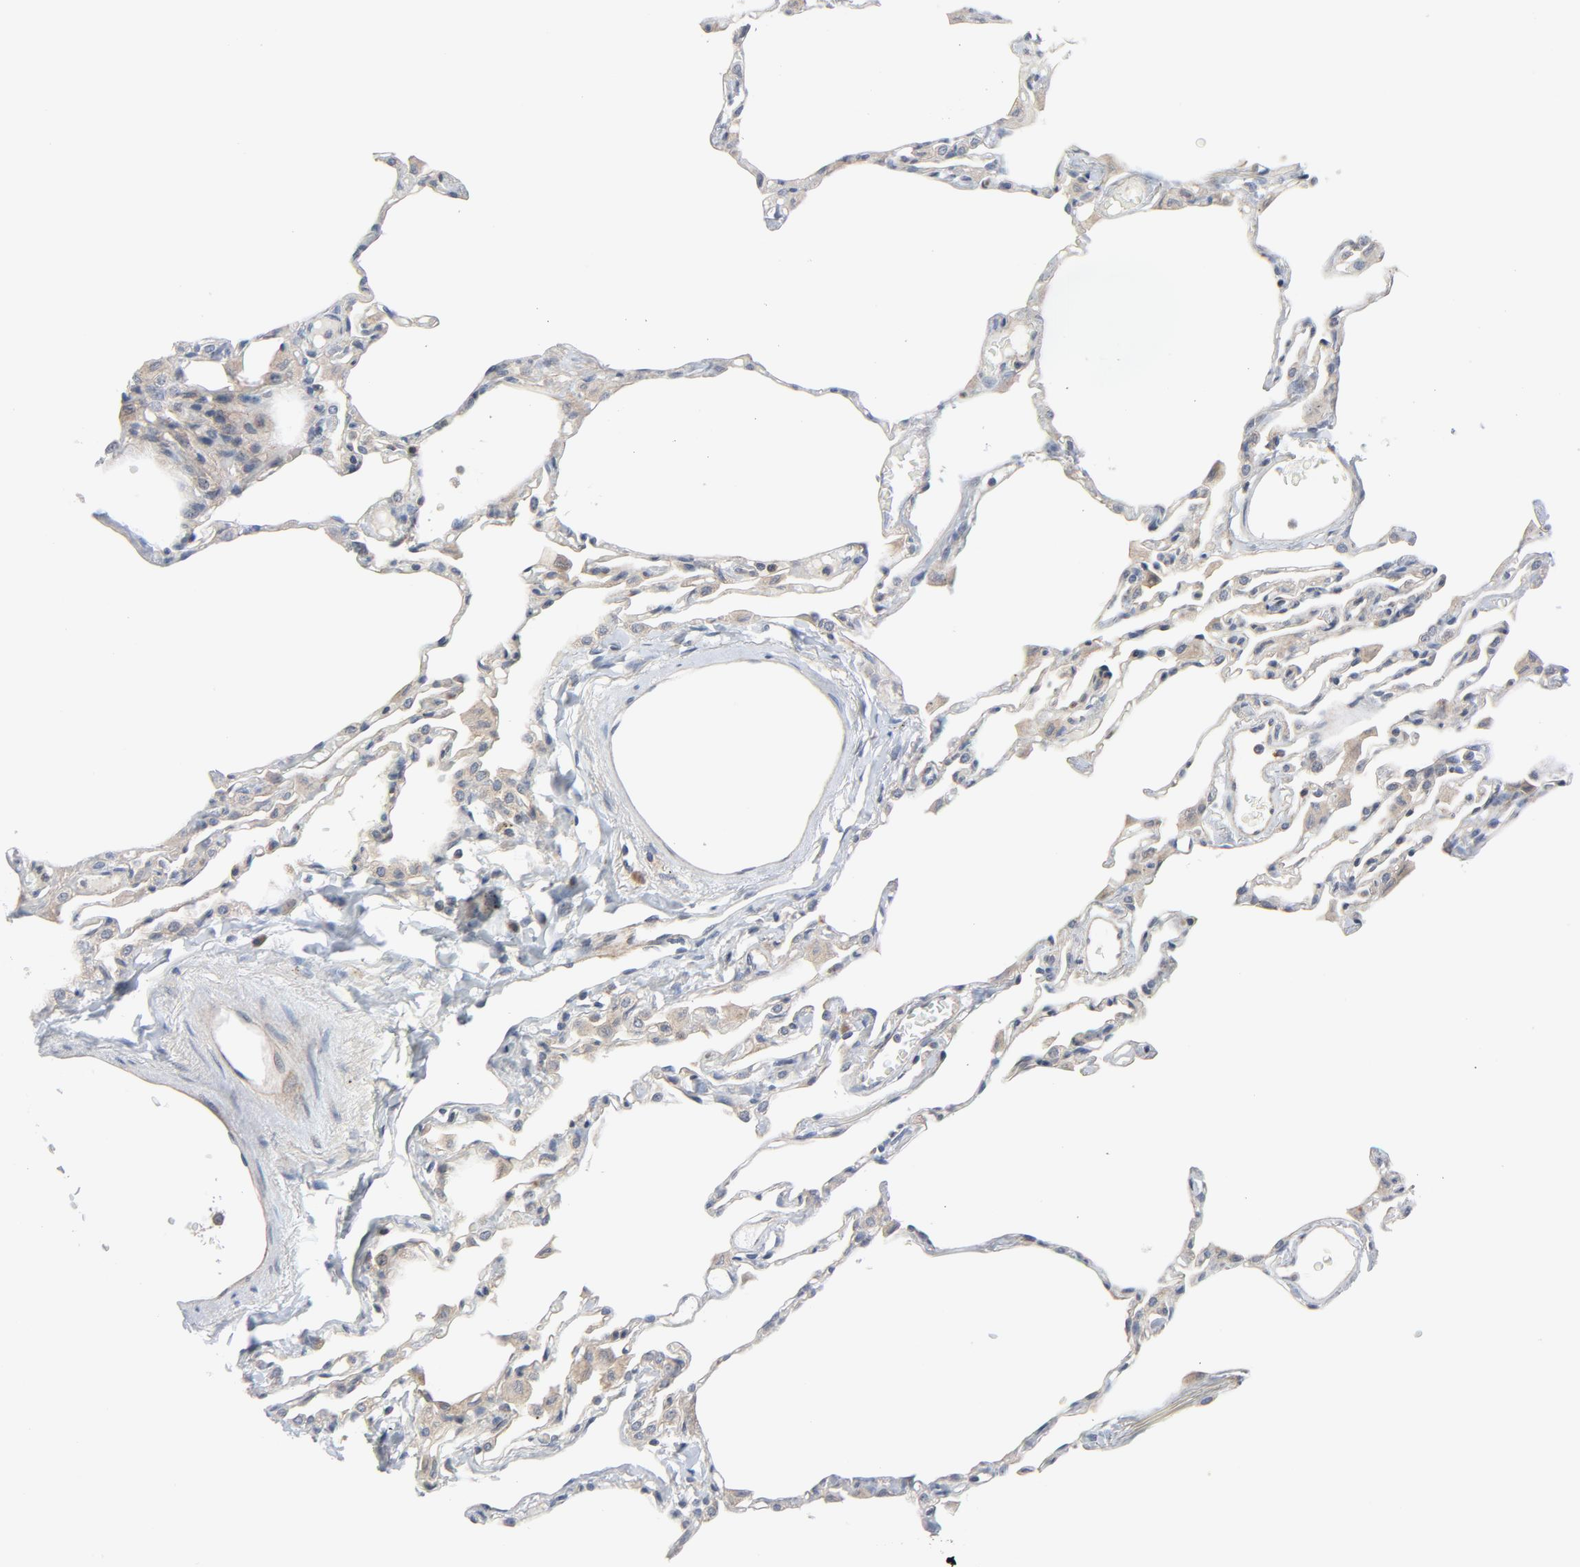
{"staining": {"intensity": "weak", "quantity": ">75%", "location": "cytoplasmic/membranous"}, "tissue": "lung", "cell_type": "Alveolar cells", "image_type": "normal", "snomed": [{"axis": "morphology", "description": "Normal tissue, NOS"}, {"axis": "topography", "description": "Lung"}], "caption": "A brown stain highlights weak cytoplasmic/membranous staining of a protein in alveolar cells of unremarkable human lung. Nuclei are stained in blue.", "gene": "TSG101", "patient": {"sex": "female", "age": 49}}